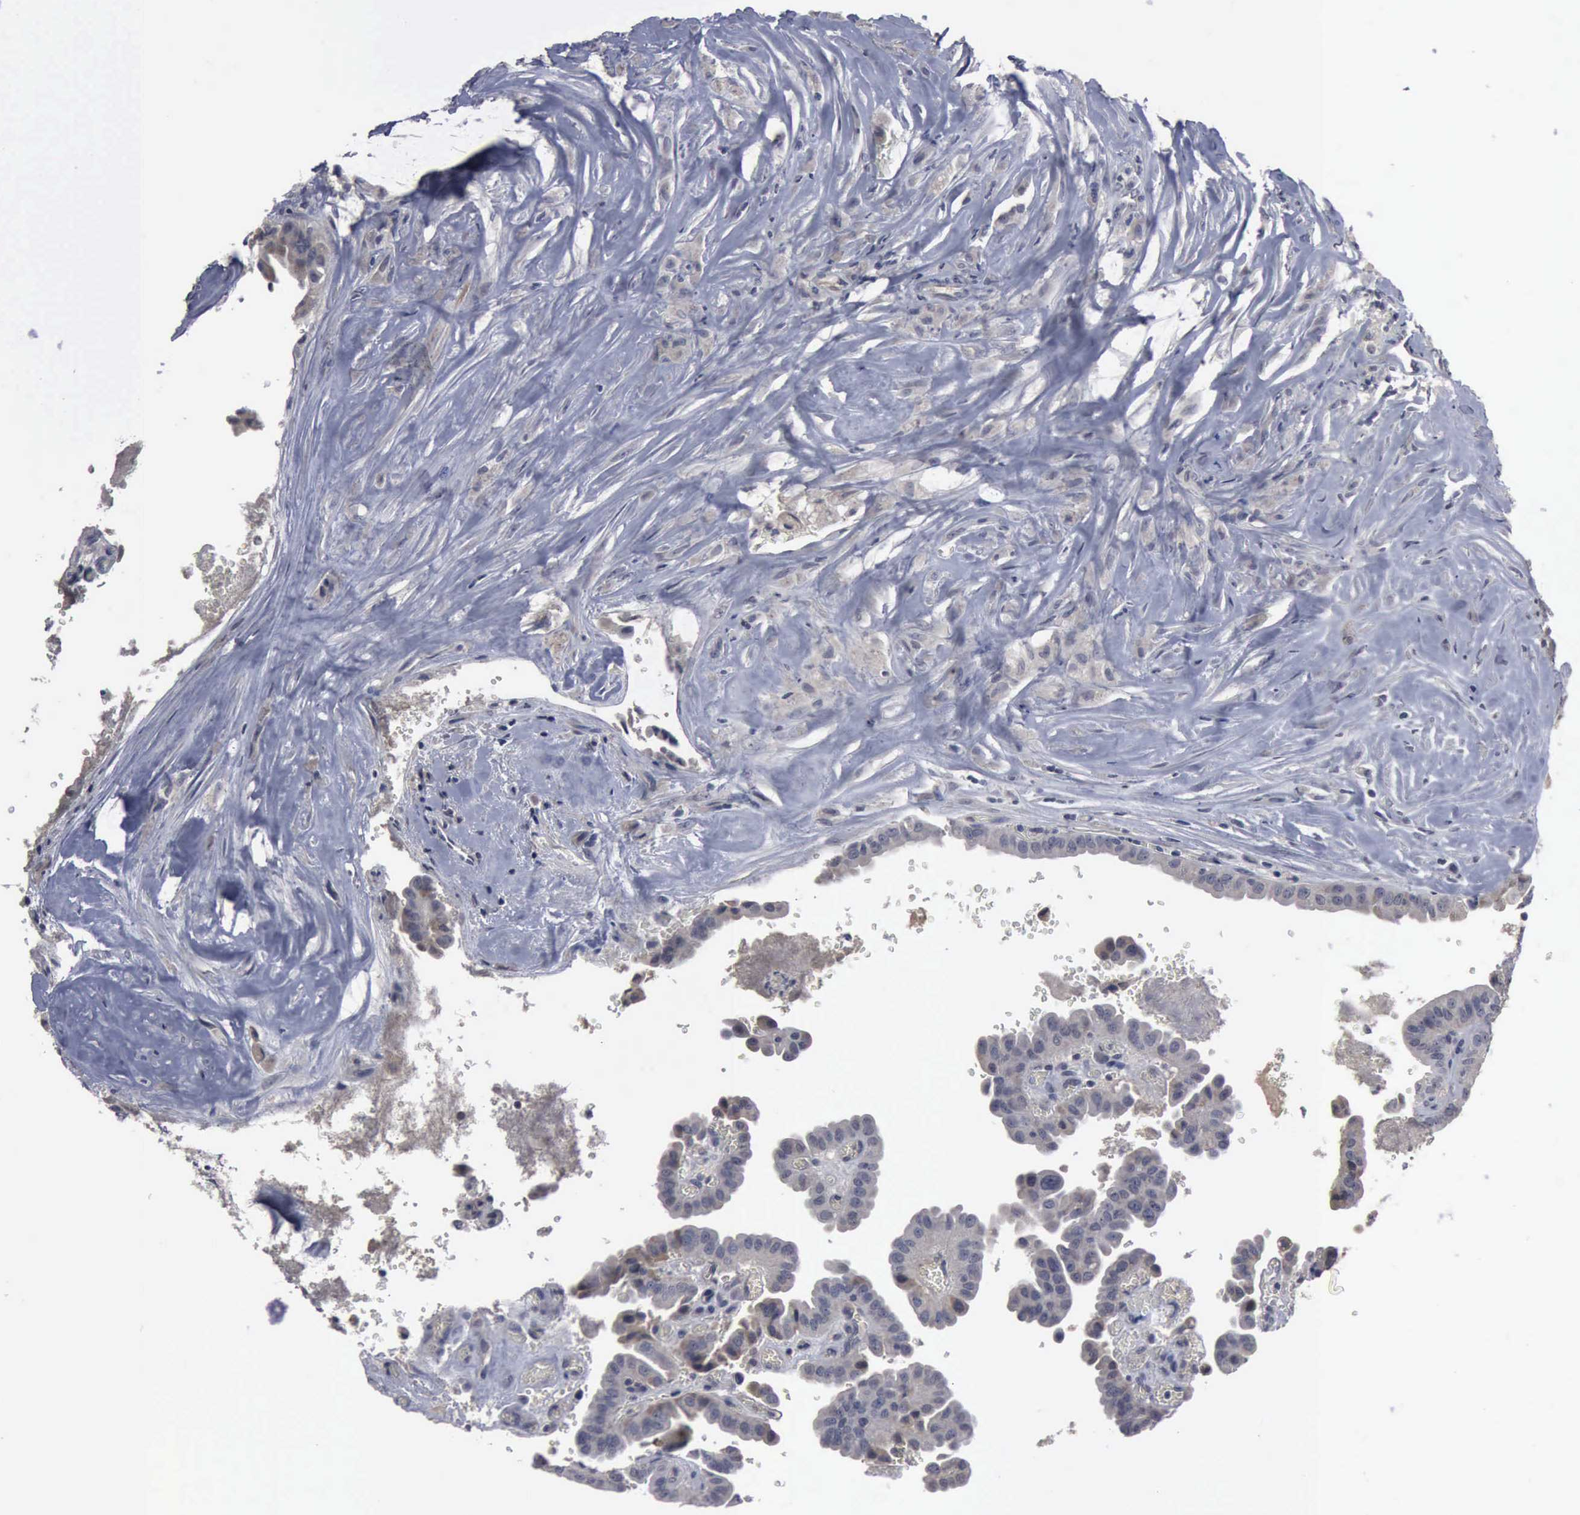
{"staining": {"intensity": "weak", "quantity": "25%-75%", "location": "cytoplasmic/membranous"}, "tissue": "thyroid cancer", "cell_type": "Tumor cells", "image_type": "cancer", "snomed": [{"axis": "morphology", "description": "Papillary adenocarcinoma, NOS"}, {"axis": "topography", "description": "Thyroid gland"}], "caption": "A brown stain labels weak cytoplasmic/membranous staining of a protein in thyroid cancer tumor cells. The staining was performed using DAB (3,3'-diaminobenzidine), with brown indicating positive protein expression. Nuclei are stained blue with hematoxylin.", "gene": "MYO18B", "patient": {"sex": "male", "age": 87}}